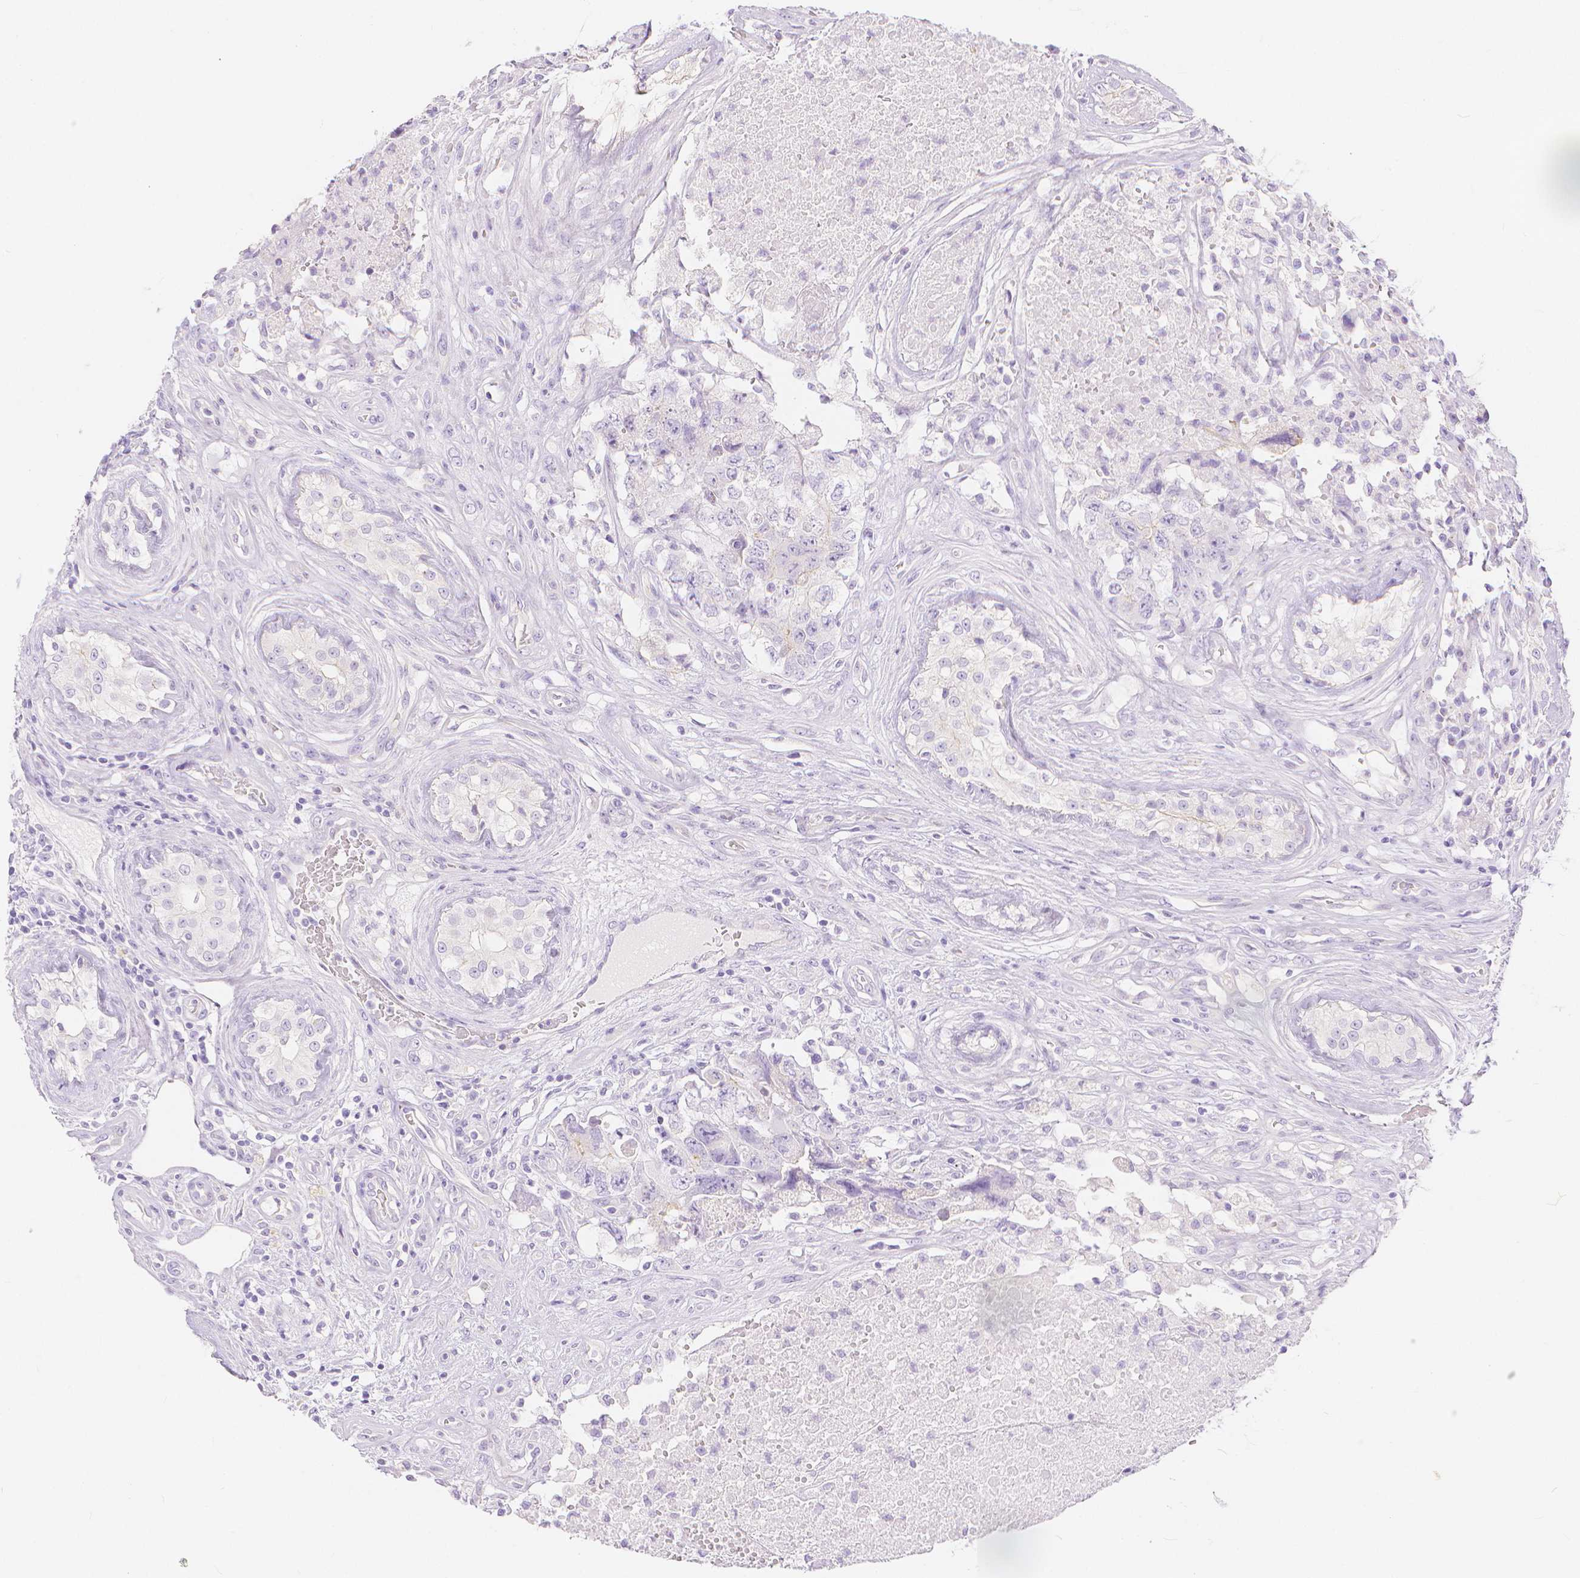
{"staining": {"intensity": "negative", "quantity": "none", "location": "none"}, "tissue": "testis cancer", "cell_type": "Tumor cells", "image_type": "cancer", "snomed": [{"axis": "morphology", "description": "Carcinoma, Embryonal, NOS"}, {"axis": "topography", "description": "Testis"}], "caption": "This is an immunohistochemistry (IHC) image of human testis embryonal carcinoma. There is no expression in tumor cells.", "gene": "SLC27A5", "patient": {"sex": "male", "age": 24}}